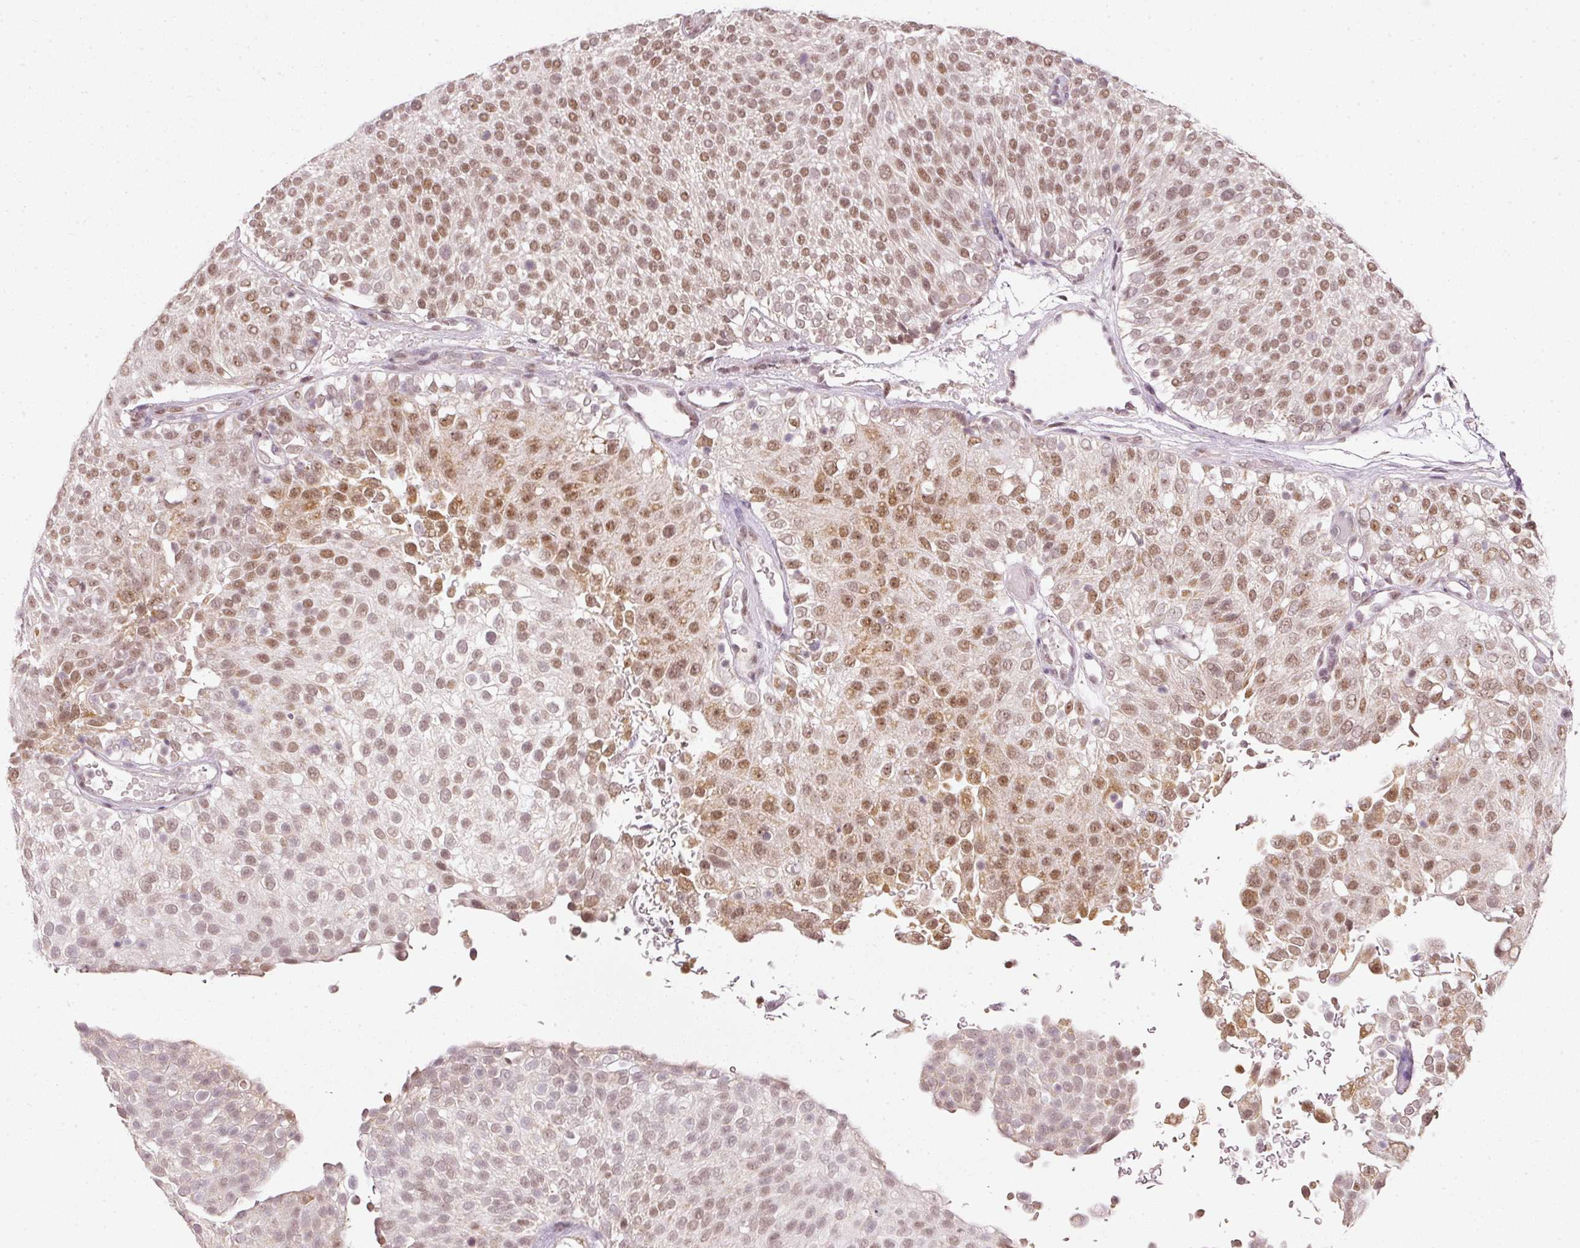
{"staining": {"intensity": "moderate", "quantity": "25%-75%", "location": "nuclear"}, "tissue": "urothelial cancer", "cell_type": "Tumor cells", "image_type": "cancer", "snomed": [{"axis": "morphology", "description": "Urothelial carcinoma, Low grade"}, {"axis": "topography", "description": "Urinary bladder"}], "caption": "Moderate nuclear protein expression is seen in about 25%-75% of tumor cells in urothelial cancer.", "gene": "FSTL3", "patient": {"sex": "male", "age": 78}}